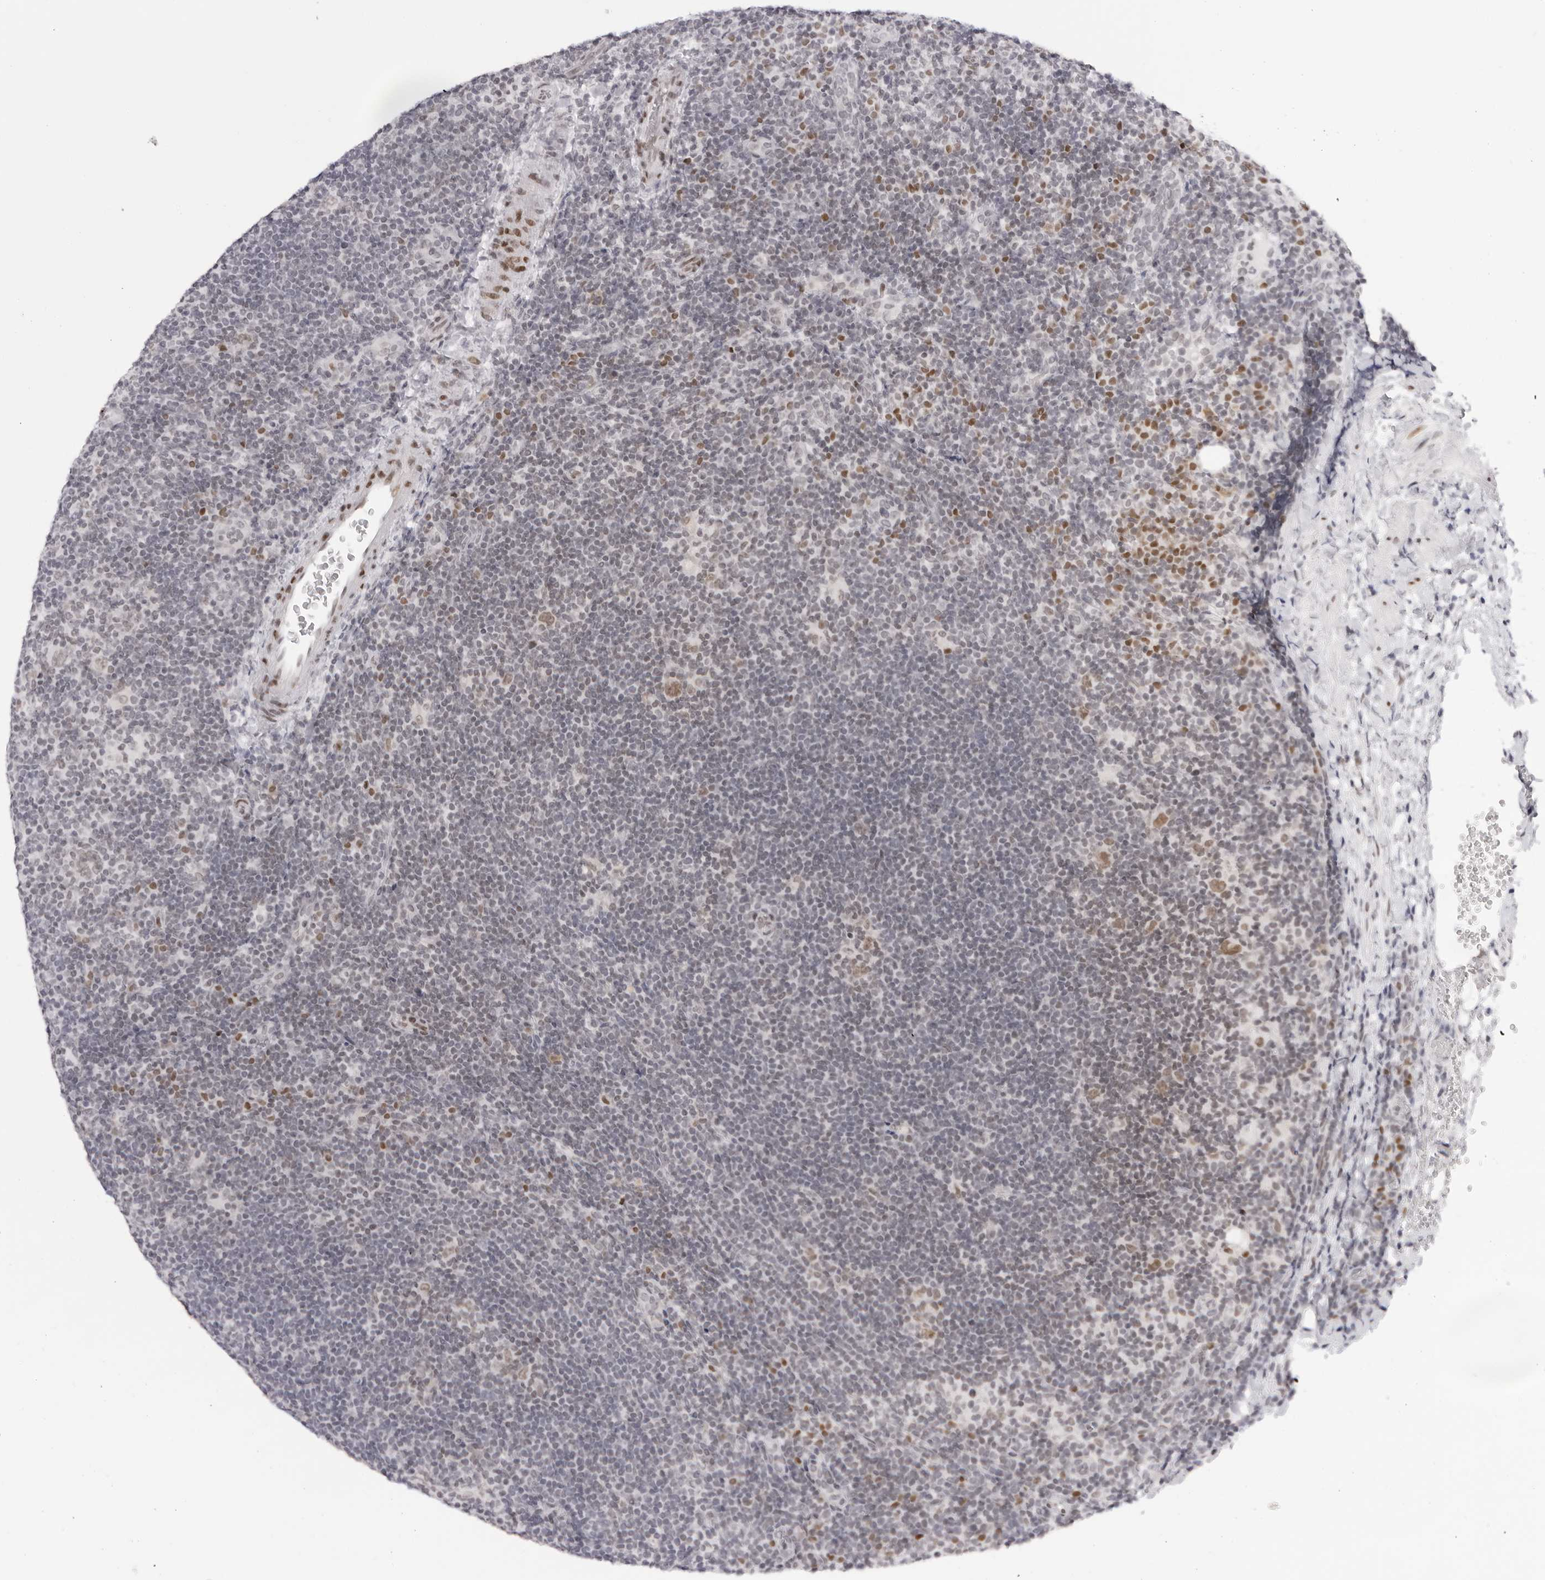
{"staining": {"intensity": "moderate", "quantity": "25%-75%", "location": "nuclear"}, "tissue": "lymphoma", "cell_type": "Tumor cells", "image_type": "cancer", "snomed": [{"axis": "morphology", "description": "Hodgkin's disease, NOS"}, {"axis": "topography", "description": "Lymph node"}], "caption": "Immunohistochemical staining of human lymphoma shows moderate nuclear protein positivity in about 25%-75% of tumor cells. The protein of interest is shown in brown color, while the nuclei are stained blue.", "gene": "MAFK", "patient": {"sex": "female", "age": 57}}